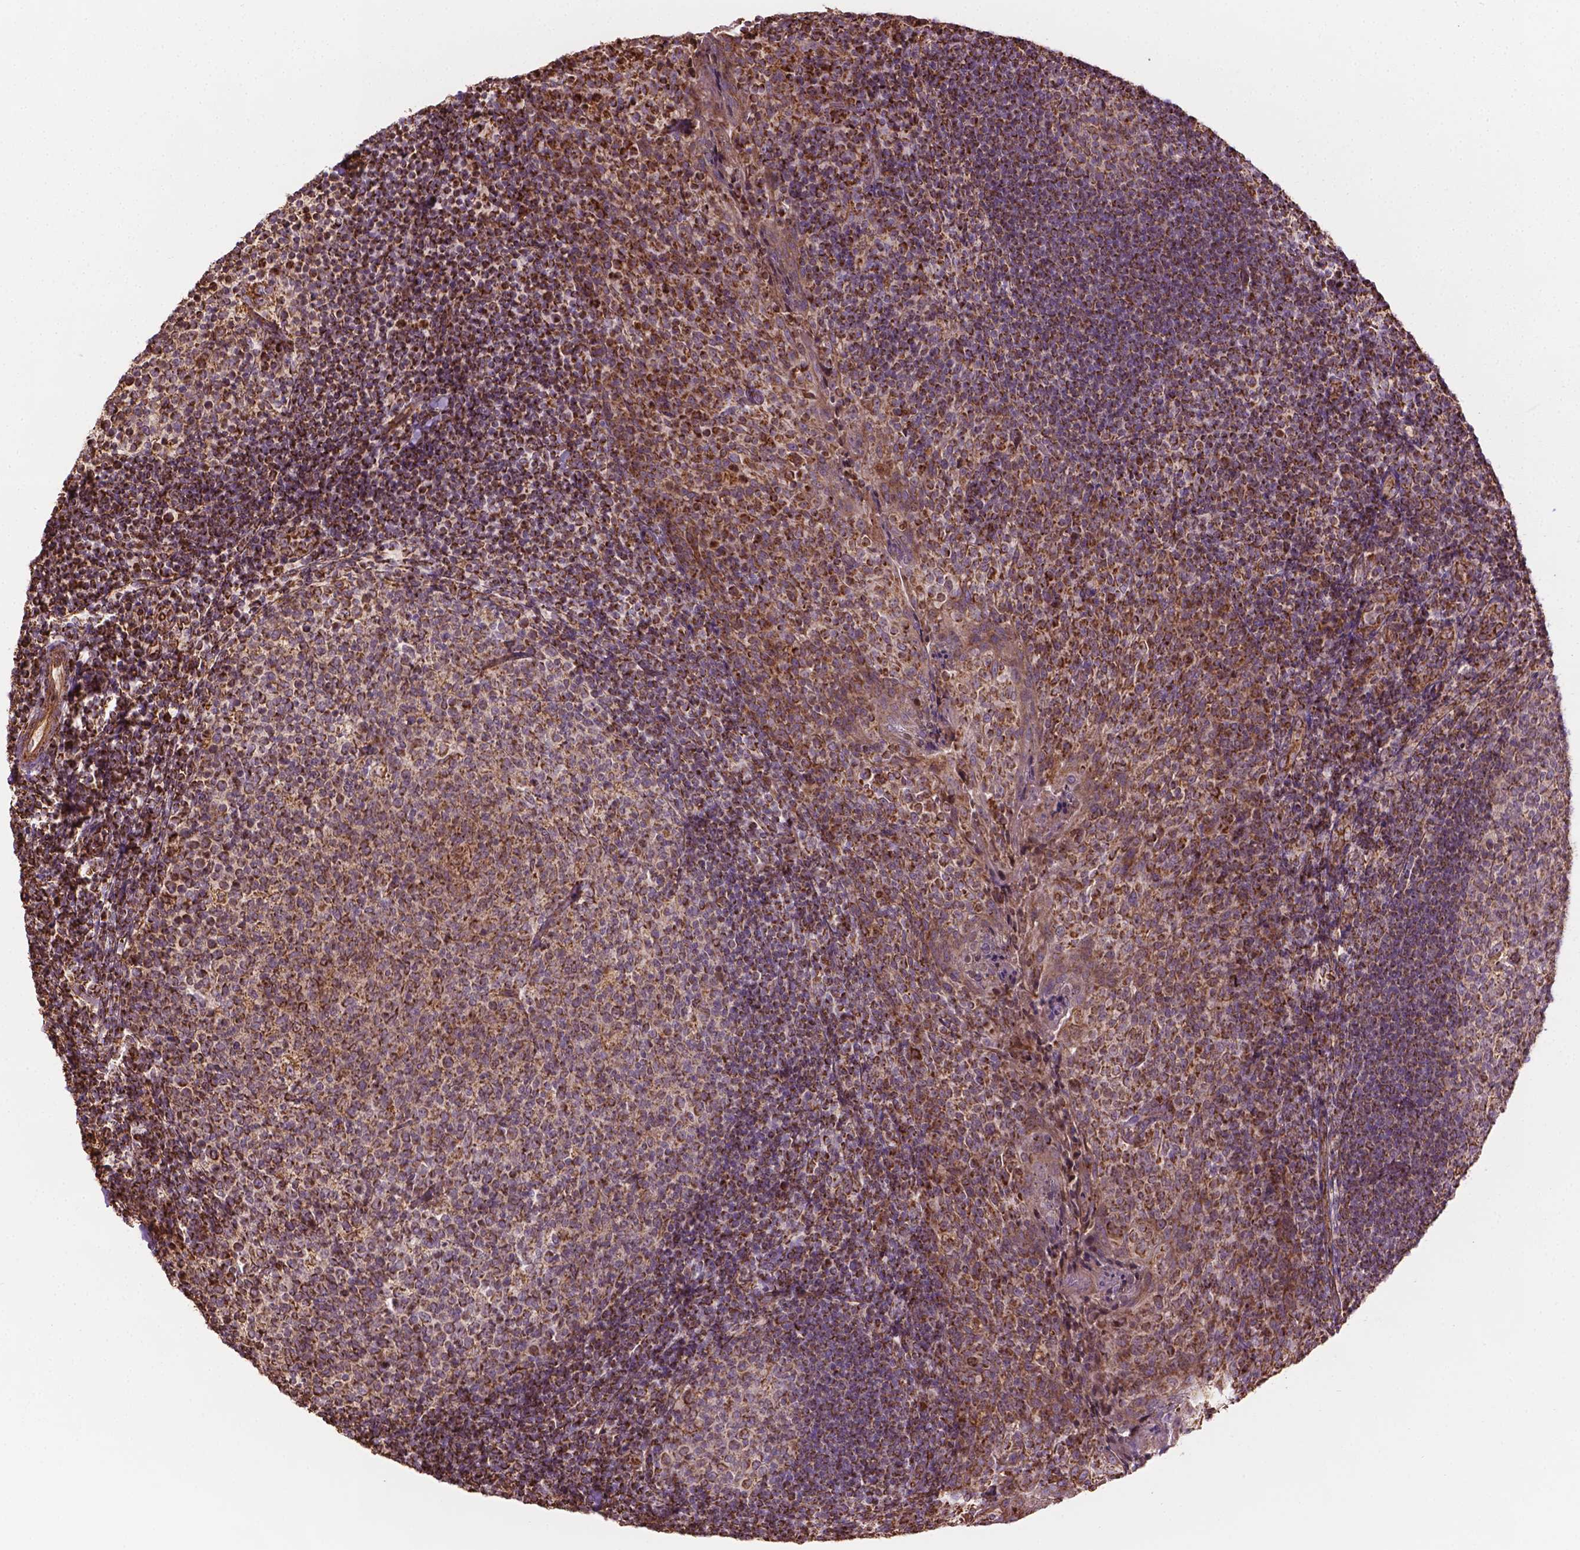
{"staining": {"intensity": "moderate", "quantity": ">75%", "location": "cytoplasmic/membranous"}, "tissue": "tonsil", "cell_type": "Germinal center cells", "image_type": "normal", "snomed": [{"axis": "morphology", "description": "Normal tissue, NOS"}, {"axis": "topography", "description": "Tonsil"}], "caption": "Protein expression by immunohistochemistry reveals moderate cytoplasmic/membranous positivity in about >75% of germinal center cells in unremarkable tonsil. The staining was performed using DAB (3,3'-diaminobenzidine), with brown indicating positive protein expression. Nuclei are stained blue with hematoxylin.", "gene": "HS3ST3A1", "patient": {"sex": "female", "age": 10}}